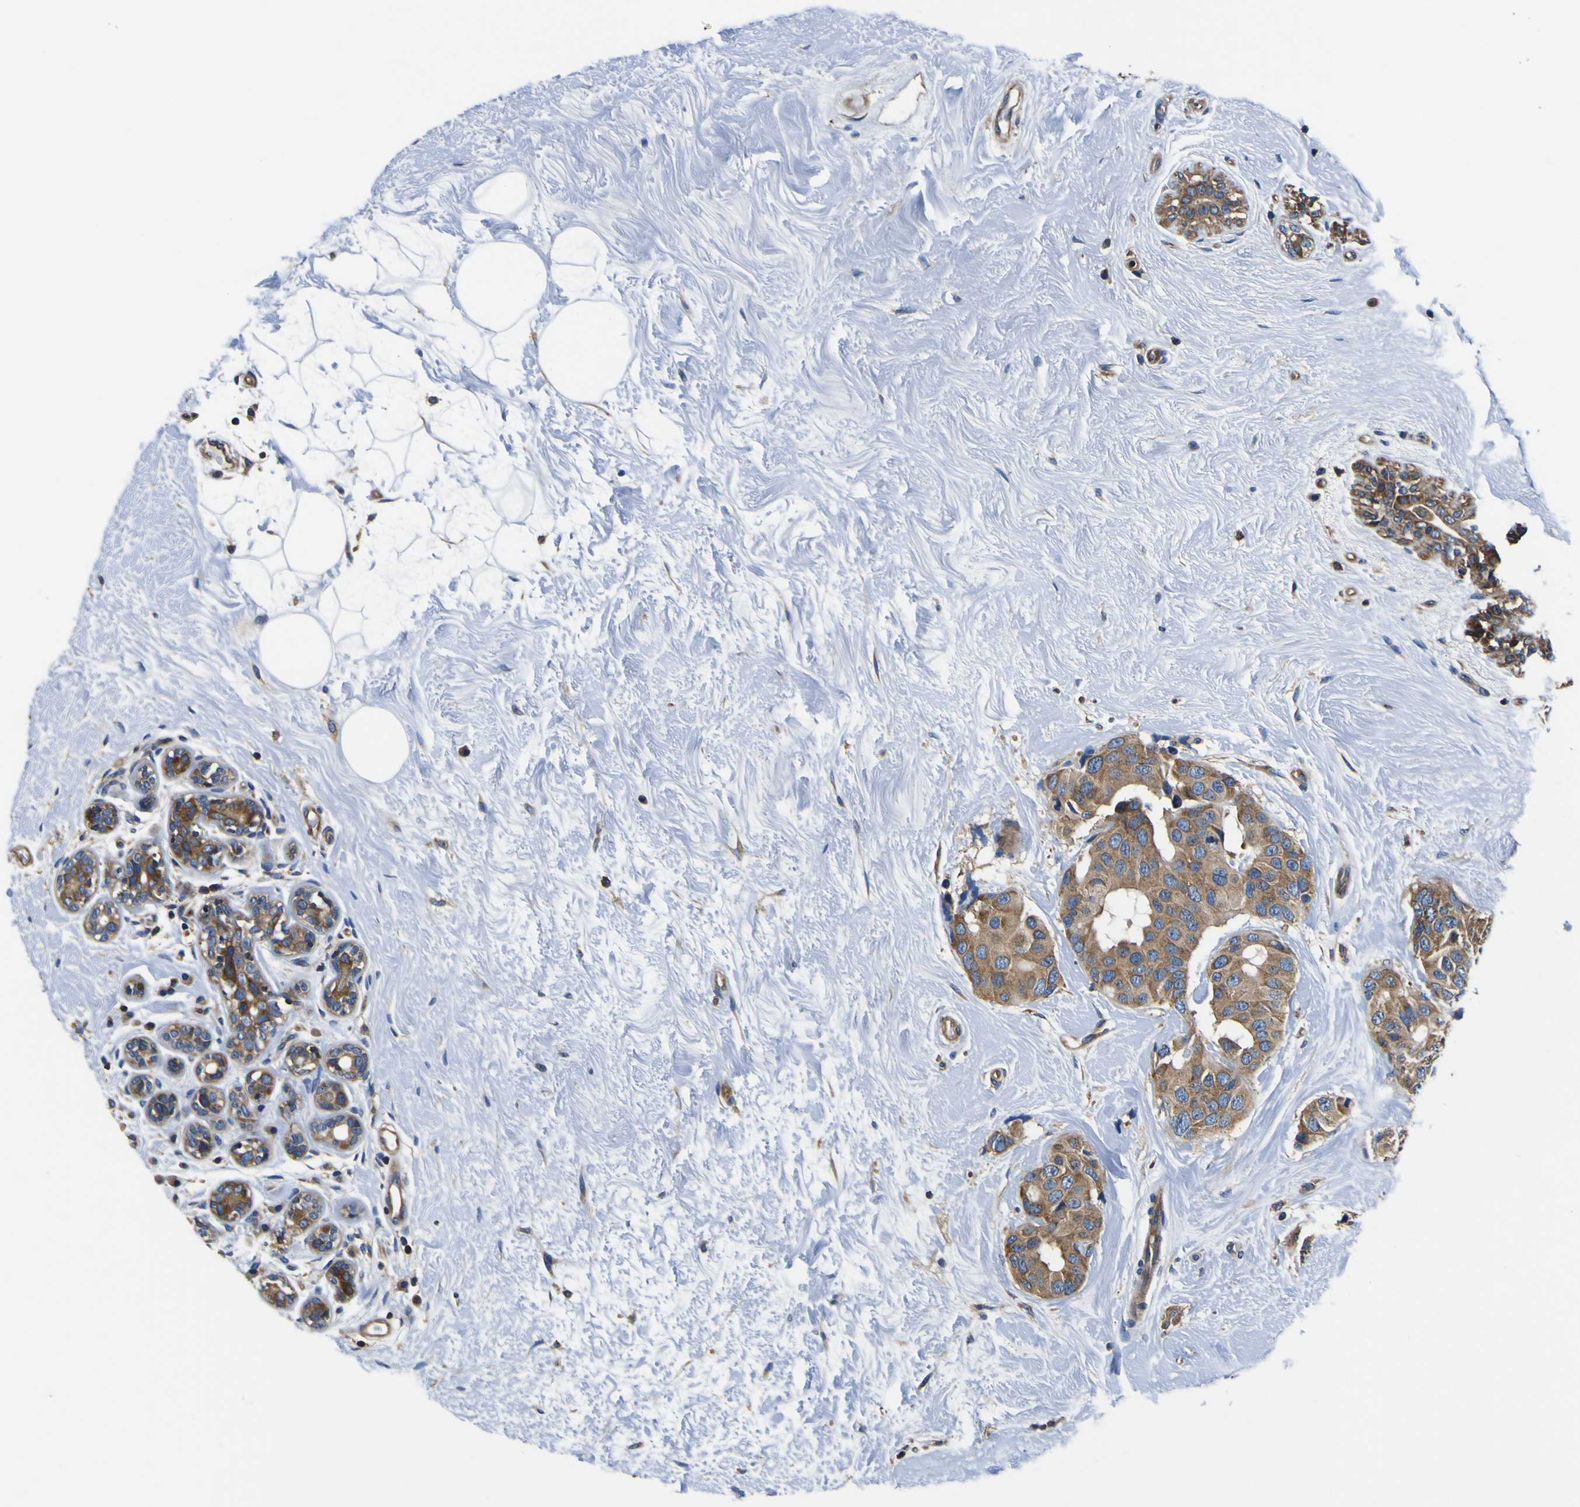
{"staining": {"intensity": "moderate", "quantity": ">75%", "location": "cytoplasmic/membranous"}, "tissue": "breast cancer", "cell_type": "Tumor cells", "image_type": "cancer", "snomed": [{"axis": "morphology", "description": "Normal tissue, NOS"}, {"axis": "morphology", "description": "Duct carcinoma"}, {"axis": "topography", "description": "Breast"}], "caption": "A medium amount of moderate cytoplasmic/membranous staining is present in about >75% of tumor cells in intraductal carcinoma (breast) tissue.", "gene": "CNR2", "patient": {"sex": "female", "age": 39}}